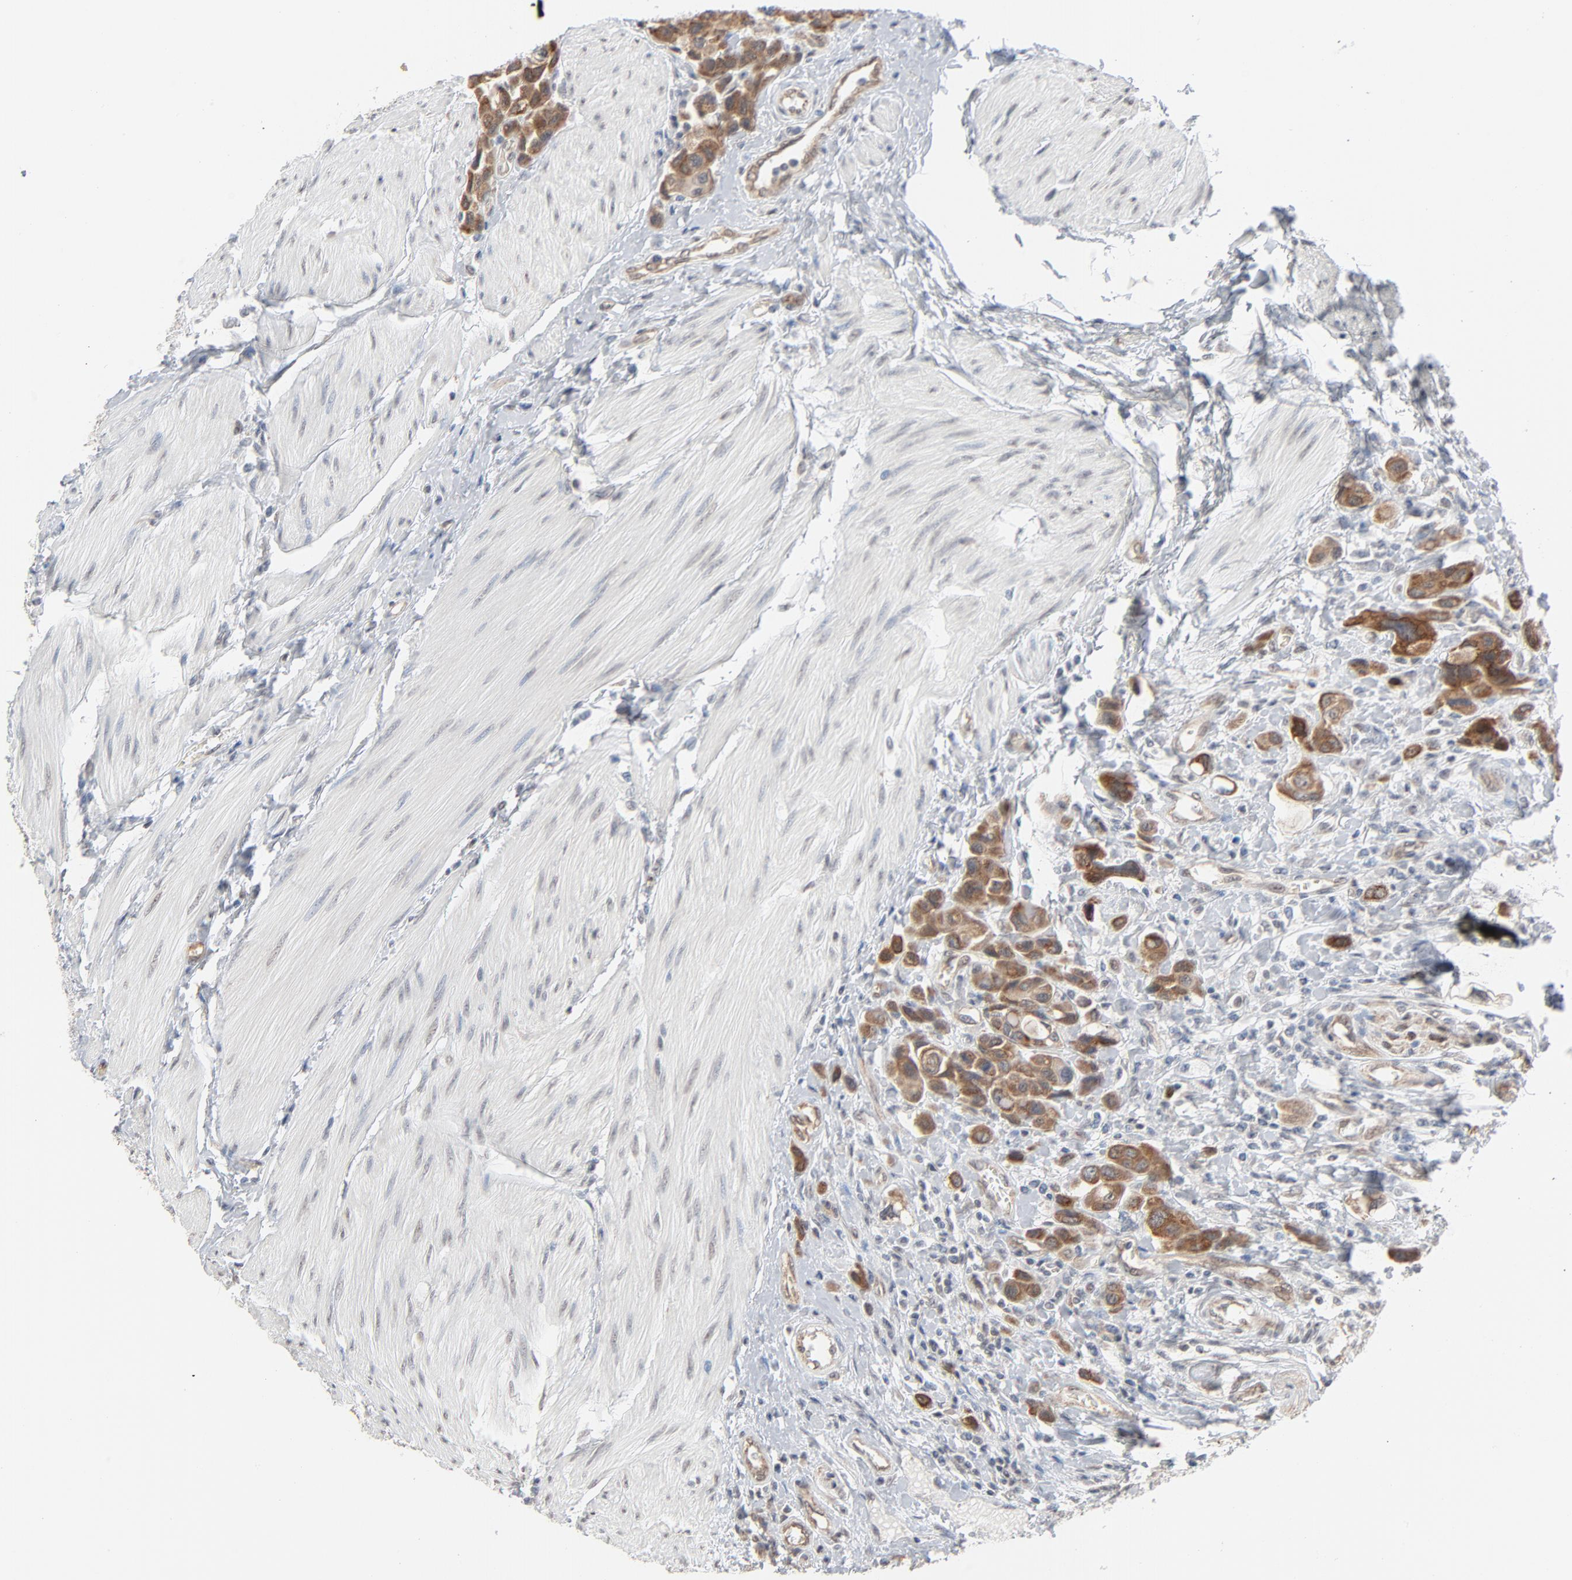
{"staining": {"intensity": "moderate", "quantity": ">75%", "location": "cytoplasmic/membranous,nuclear"}, "tissue": "urothelial cancer", "cell_type": "Tumor cells", "image_type": "cancer", "snomed": [{"axis": "morphology", "description": "Urothelial carcinoma, High grade"}, {"axis": "topography", "description": "Urinary bladder"}], "caption": "An image showing moderate cytoplasmic/membranous and nuclear expression in approximately >75% of tumor cells in urothelial cancer, as visualized by brown immunohistochemical staining.", "gene": "ITPR3", "patient": {"sex": "male", "age": 50}}